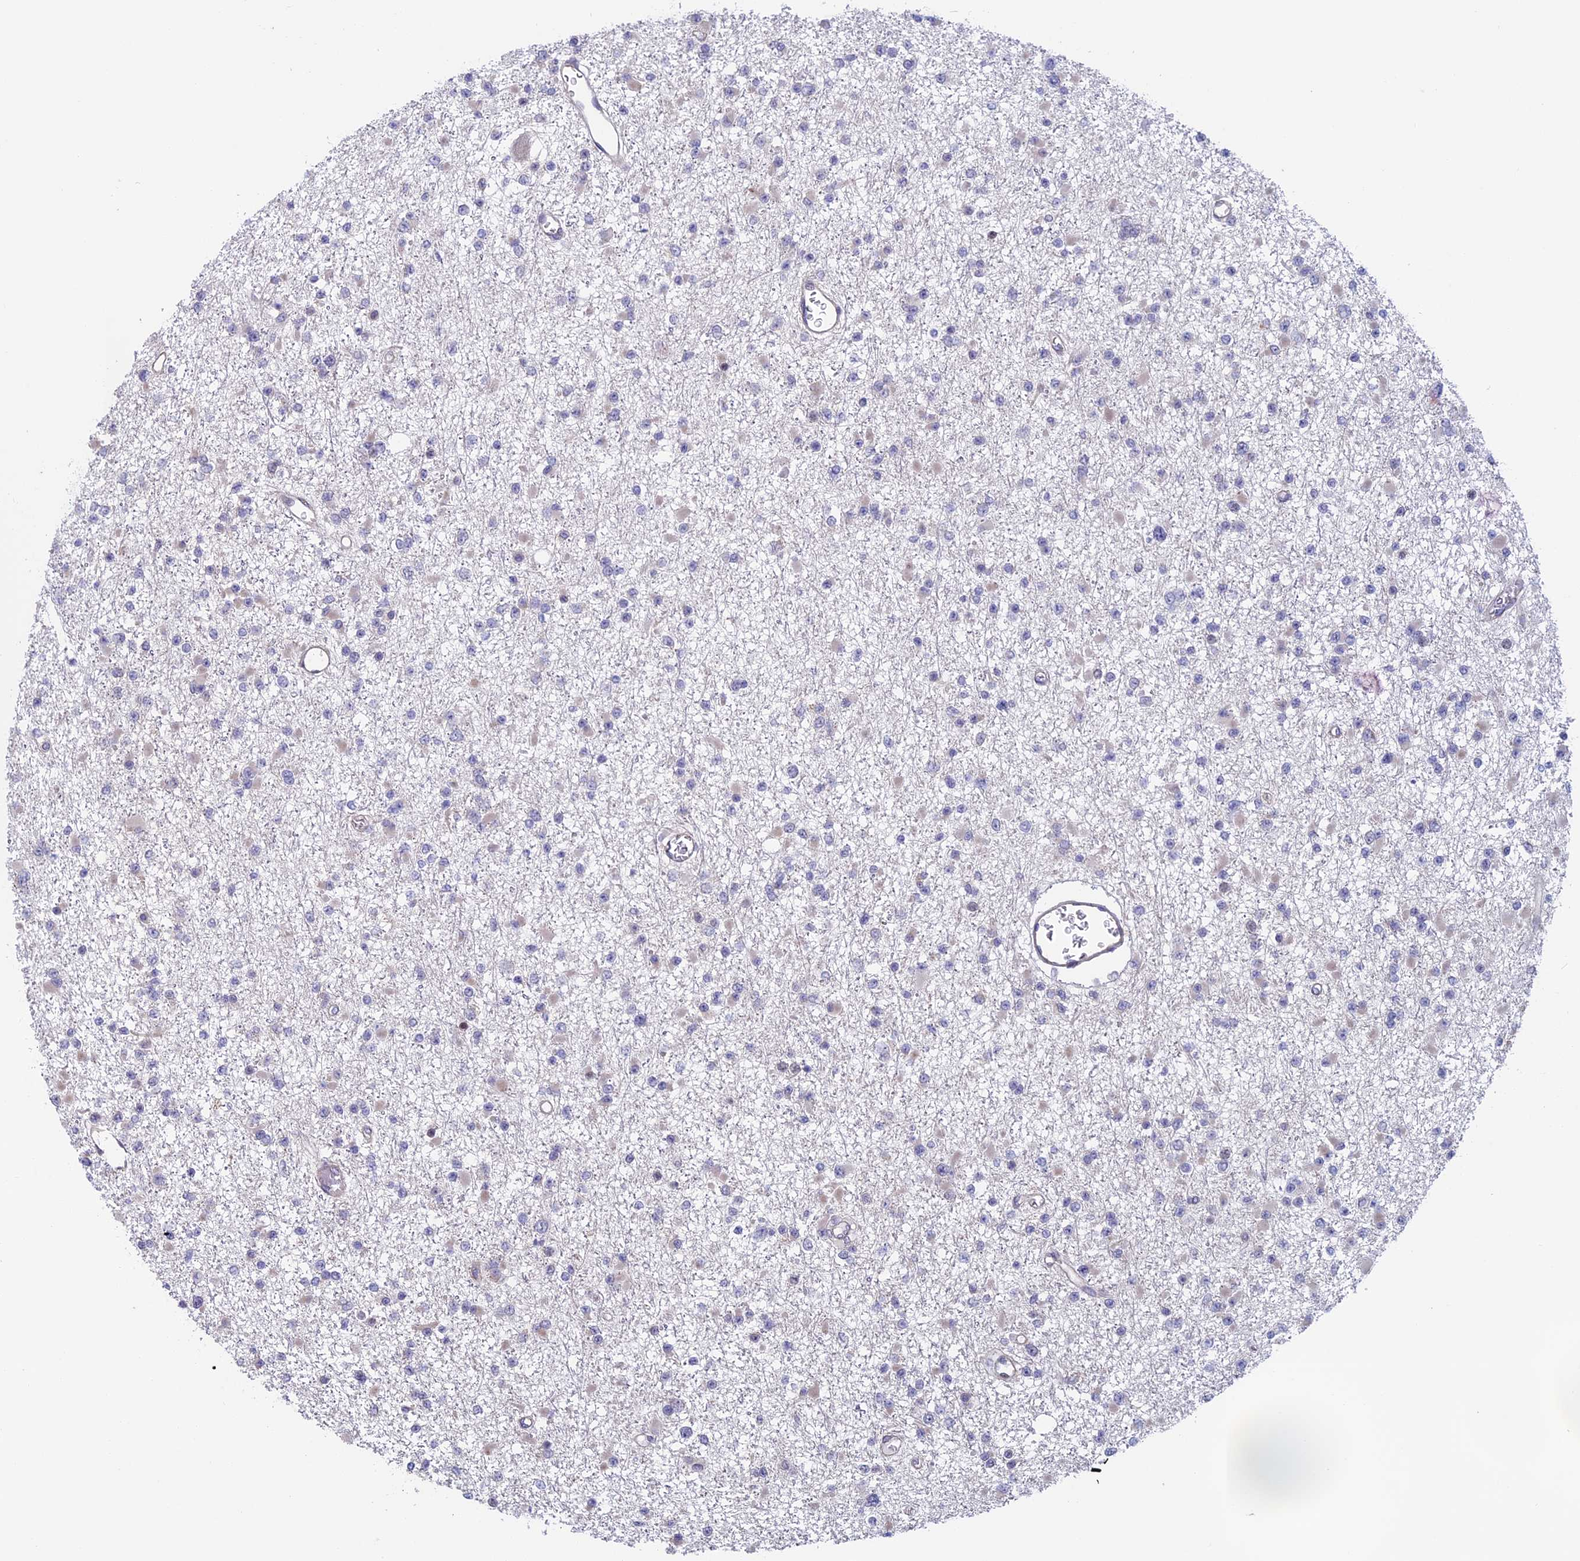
{"staining": {"intensity": "negative", "quantity": "none", "location": "none"}, "tissue": "glioma", "cell_type": "Tumor cells", "image_type": "cancer", "snomed": [{"axis": "morphology", "description": "Glioma, malignant, Low grade"}, {"axis": "topography", "description": "Brain"}], "caption": "This histopathology image is of glioma stained with immunohistochemistry to label a protein in brown with the nuclei are counter-stained blue. There is no positivity in tumor cells.", "gene": "SLC1A6", "patient": {"sex": "female", "age": 22}}